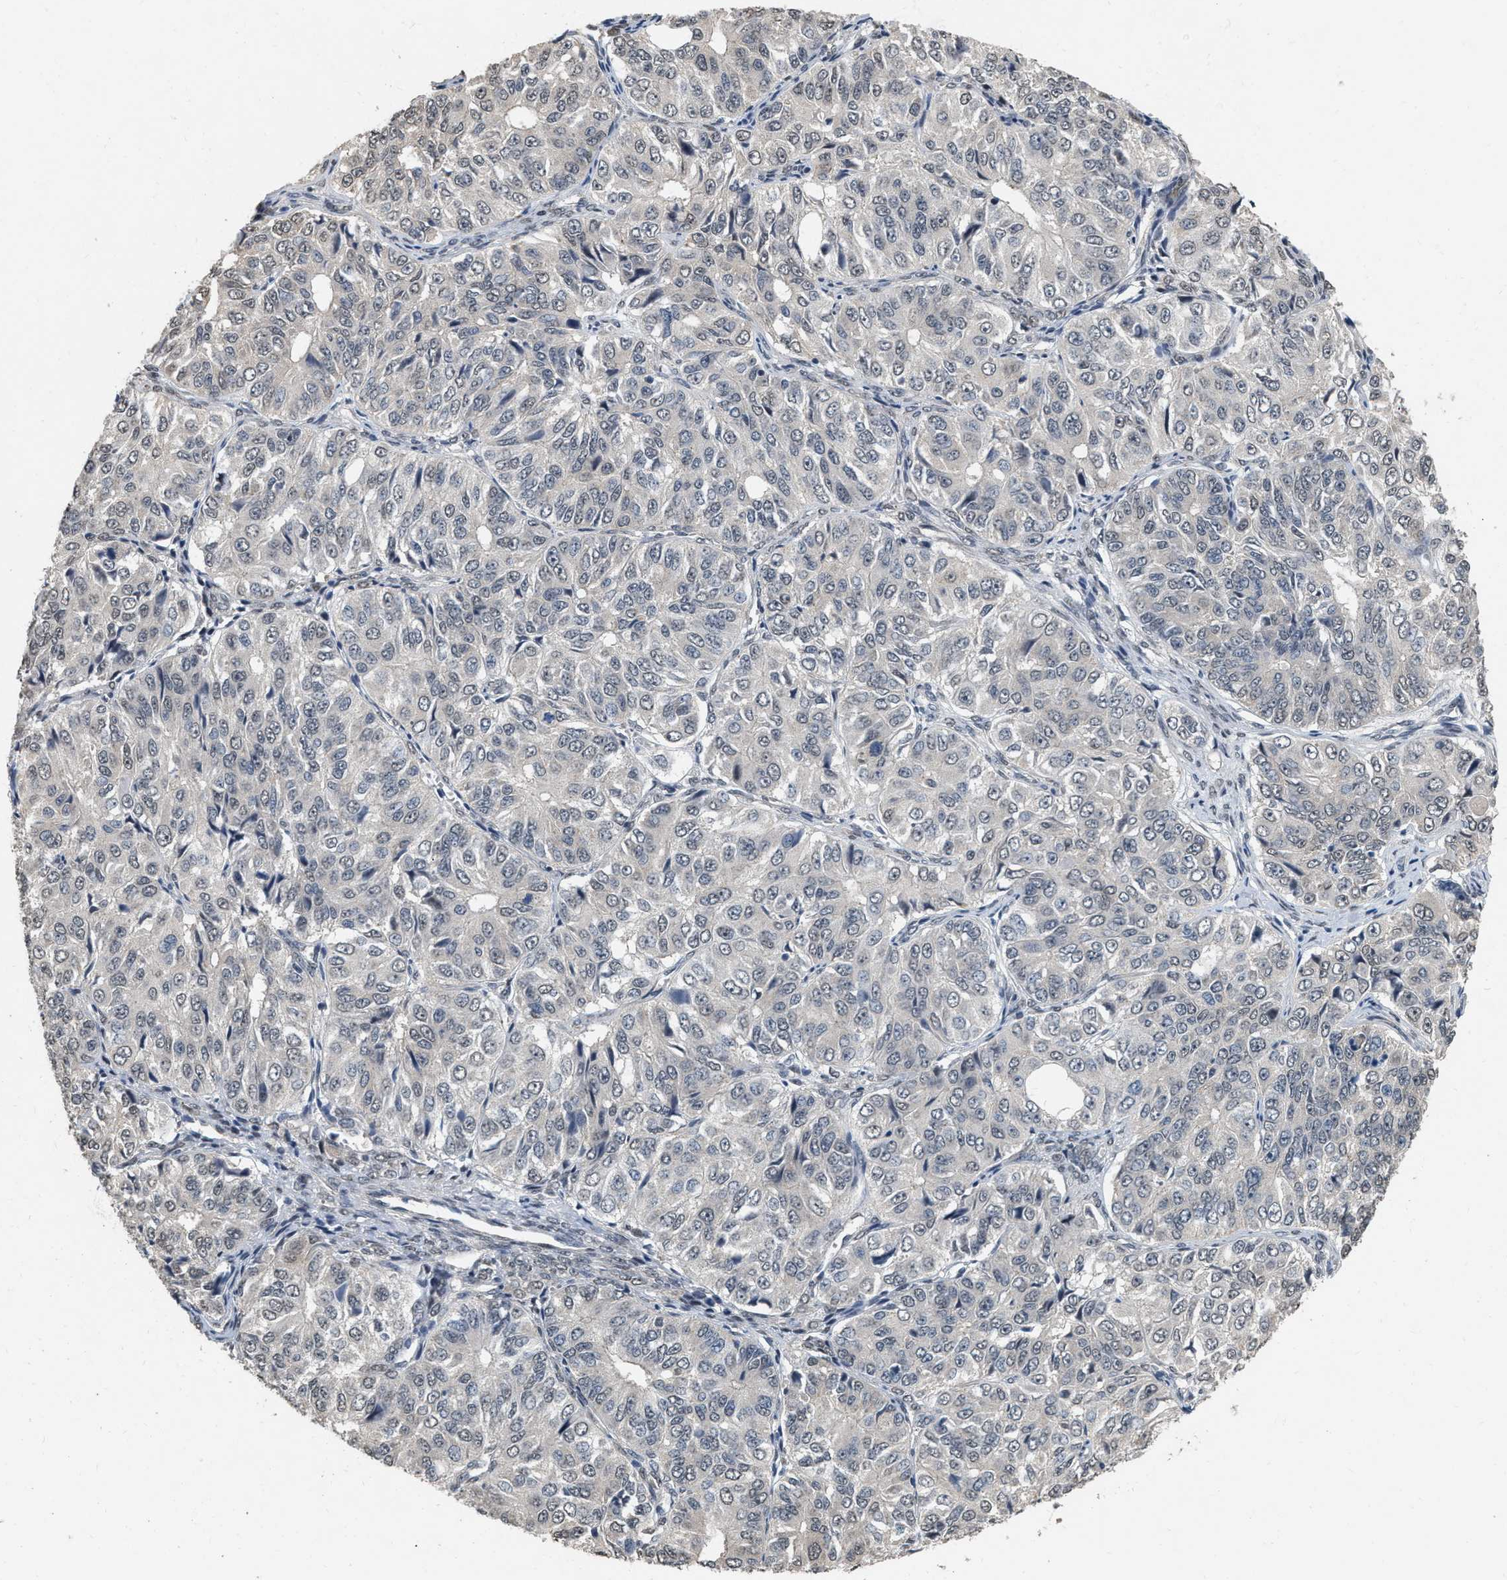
{"staining": {"intensity": "weak", "quantity": "<25%", "location": "nuclear"}, "tissue": "ovarian cancer", "cell_type": "Tumor cells", "image_type": "cancer", "snomed": [{"axis": "morphology", "description": "Carcinoma, endometroid"}, {"axis": "topography", "description": "Ovary"}], "caption": "Immunohistochemical staining of human endometroid carcinoma (ovarian) reveals no significant positivity in tumor cells.", "gene": "RUVBL1", "patient": {"sex": "female", "age": 51}}